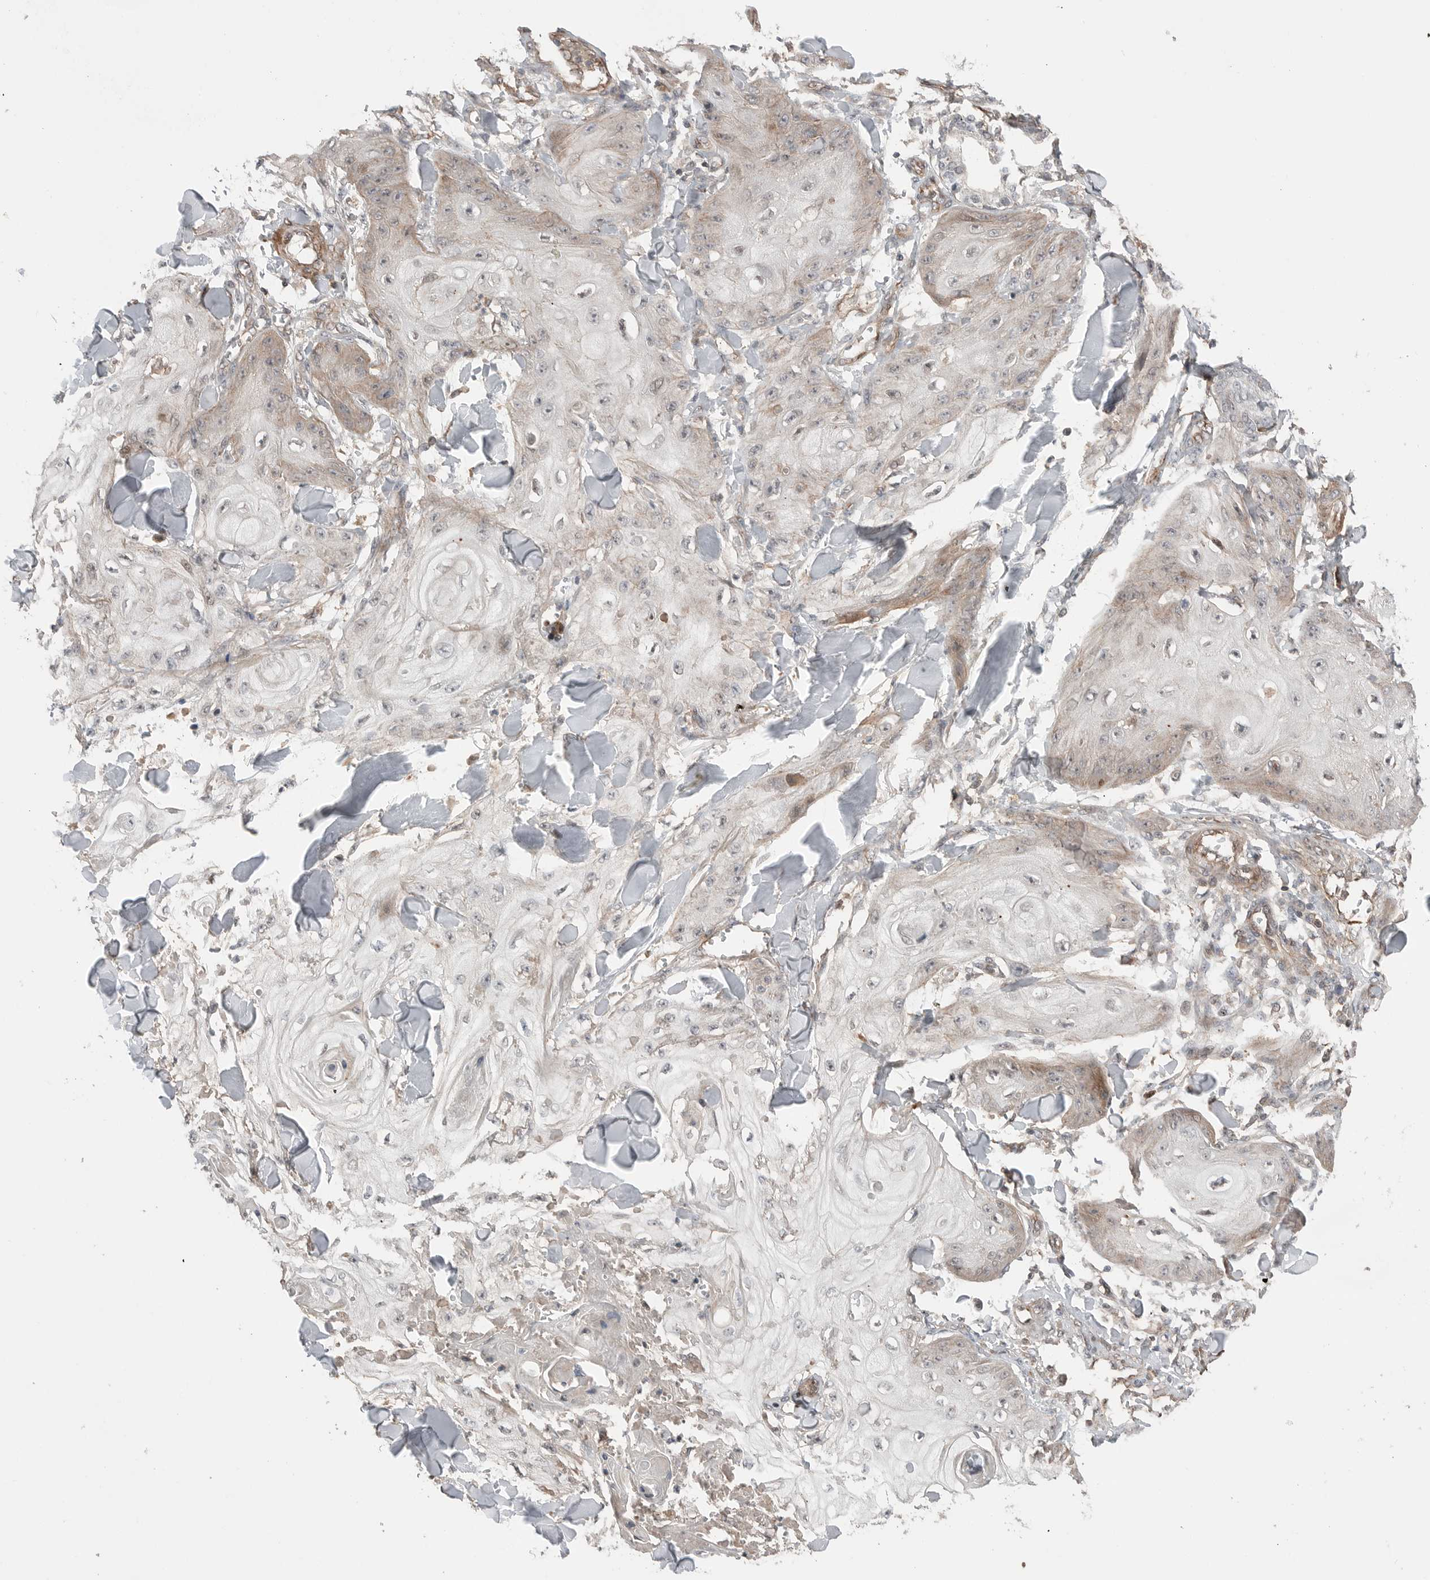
{"staining": {"intensity": "weak", "quantity": "<25%", "location": "cytoplasmic/membranous"}, "tissue": "skin cancer", "cell_type": "Tumor cells", "image_type": "cancer", "snomed": [{"axis": "morphology", "description": "Squamous cell carcinoma, NOS"}, {"axis": "topography", "description": "Skin"}], "caption": "Immunohistochemical staining of human skin squamous cell carcinoma displays no significant positivity in tumor cells.", "gene": "PEAK1", "patient": {"sex": "male", "age": 74}}